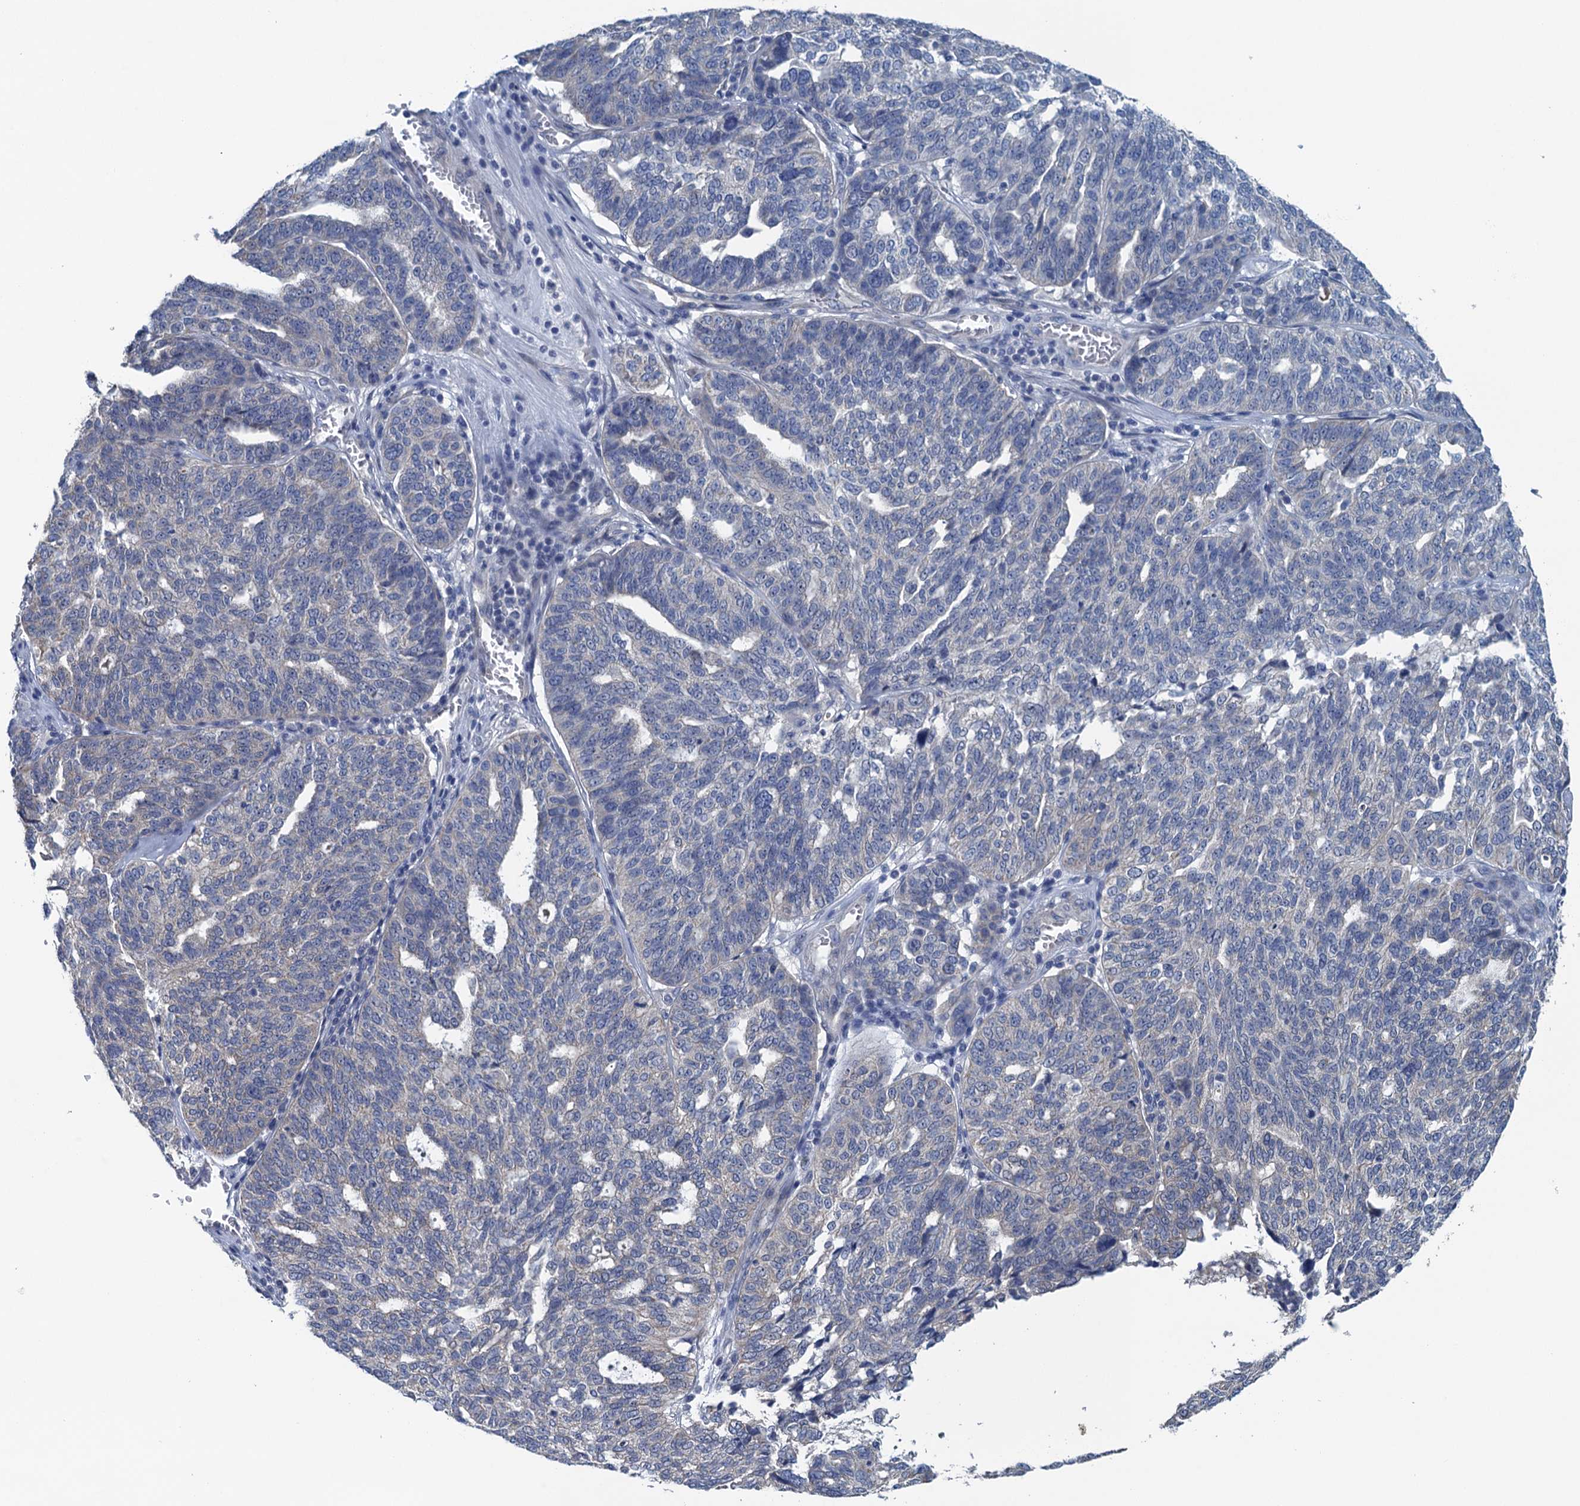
{"staining": {"intensity": "negative", "quantity": "none", "location": "none"}, "tissue": "ovarian cancer", "cell_type": "Tumor cells", "image_type": "cancer", "snomed": [{"axis": "morphology", "description": "Cystadenocarcinoma, serous, NOS"}, {"axis": "topography", "description": "Ovary"}], "caption": "This is a histopathology image of immunohistochemistry (IHC) staining of serous cystadenocarcinoma (ovarian), which shows no positivity in tumor cells. (Stains: DAB (3,3'-diaminobenzidine) immunohistochemistry (IHC) with hematoxylin counter stain, Microscopy: brightfield microscopy at high magnification).", "gene": "CTU2", "patient": {"sex": "female", "age": 59}}